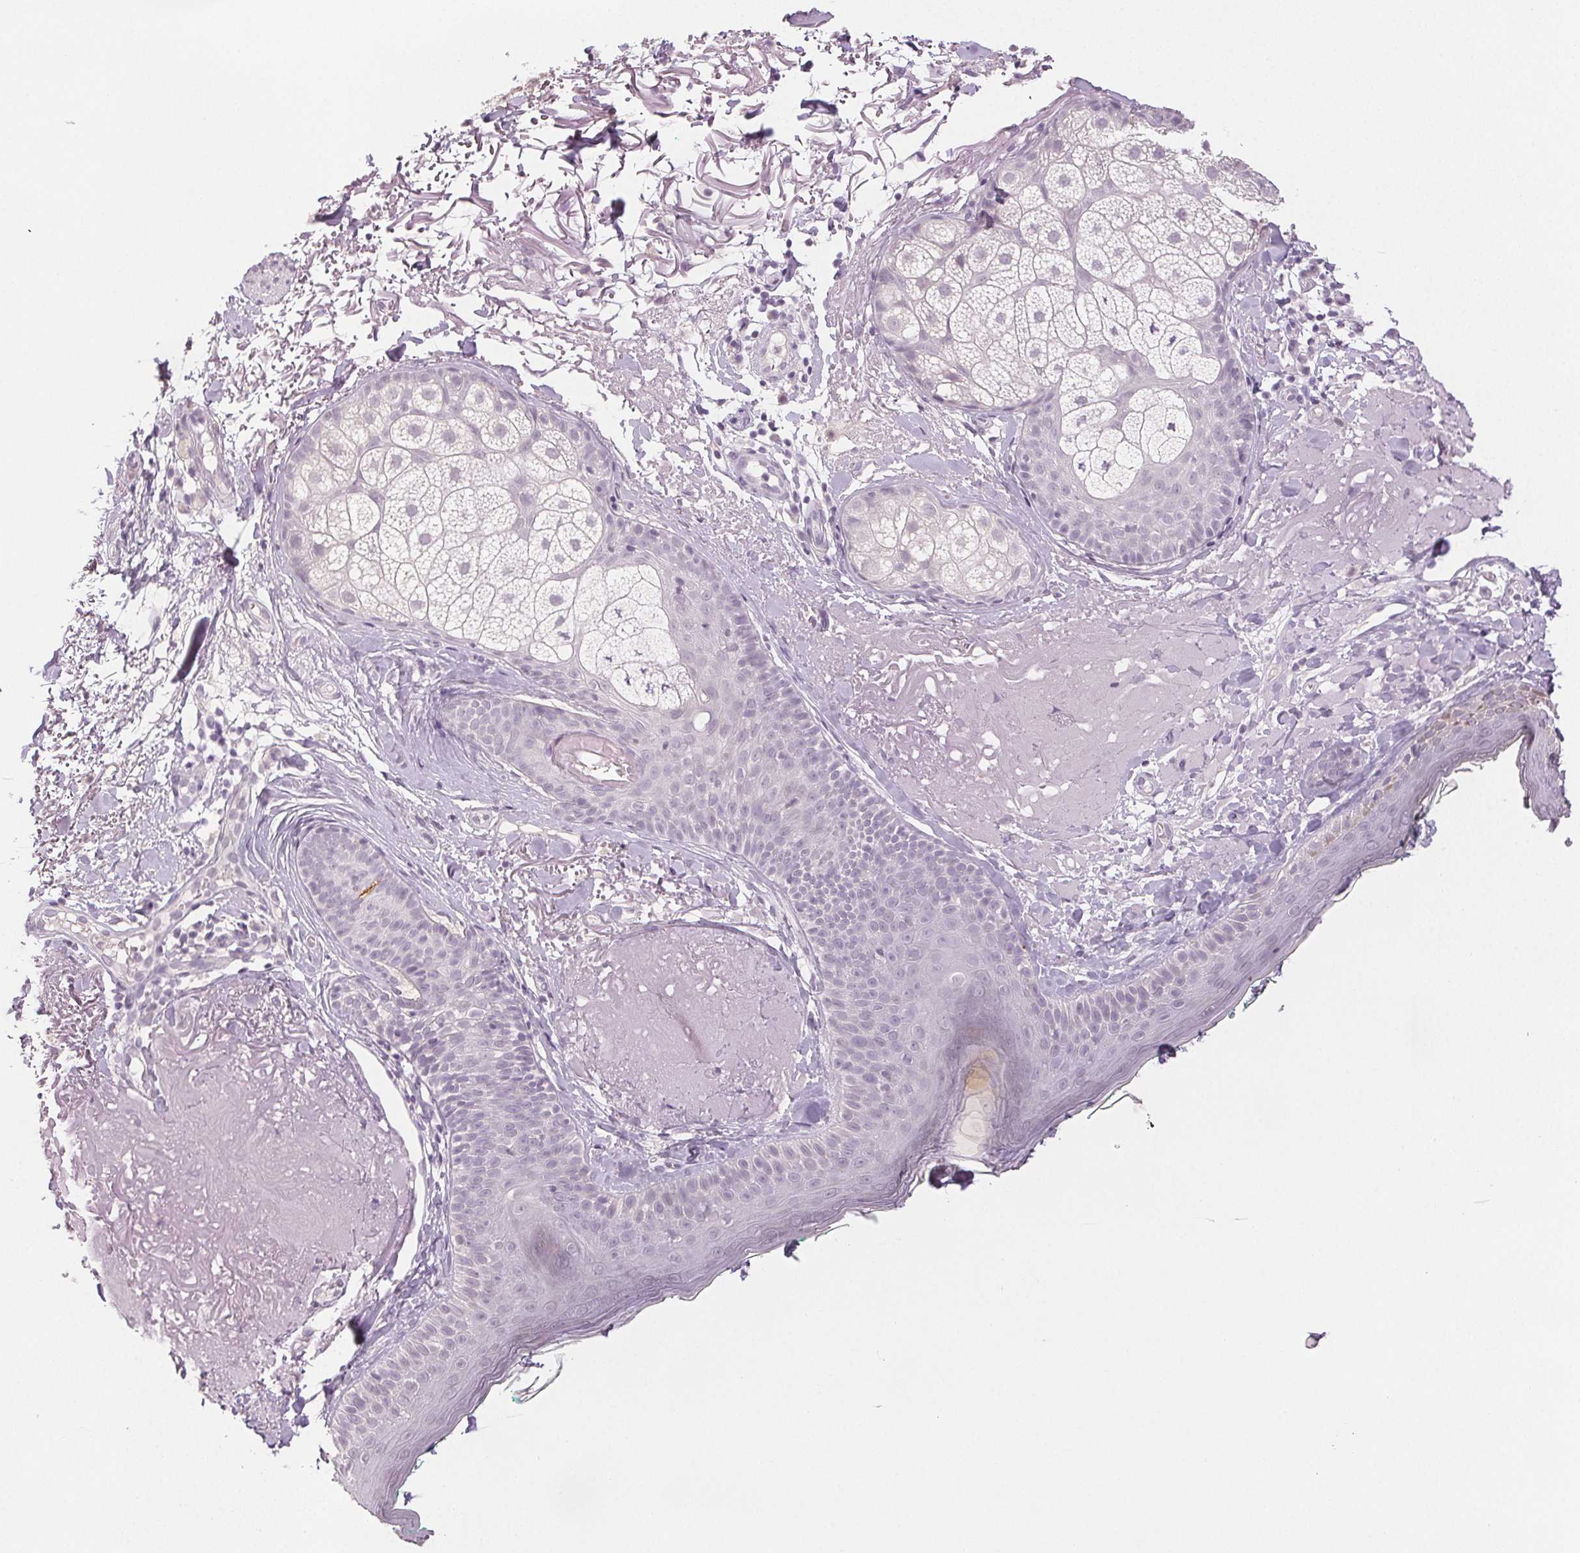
{"staining": {"intensity": "negative", "quantity": "none", "location": "none"}, "tissue": "skin", "cell_type": "Fibroblasts", "image_type": "normal", "snomed": [{"axis": "morphology", "description": "Normal tissue, NOS"}, {"axis": "topography", "description": "Skin"}], "caption": "Immunohistochemical staining of unremarkable skin demonstrates no significant expression in fibroblasts. (Immunohistochemistry (ihc), brightfield microscopy, high magnification).", "gene": "SCGN", "patient": {"sex": "male", "age": 73}}